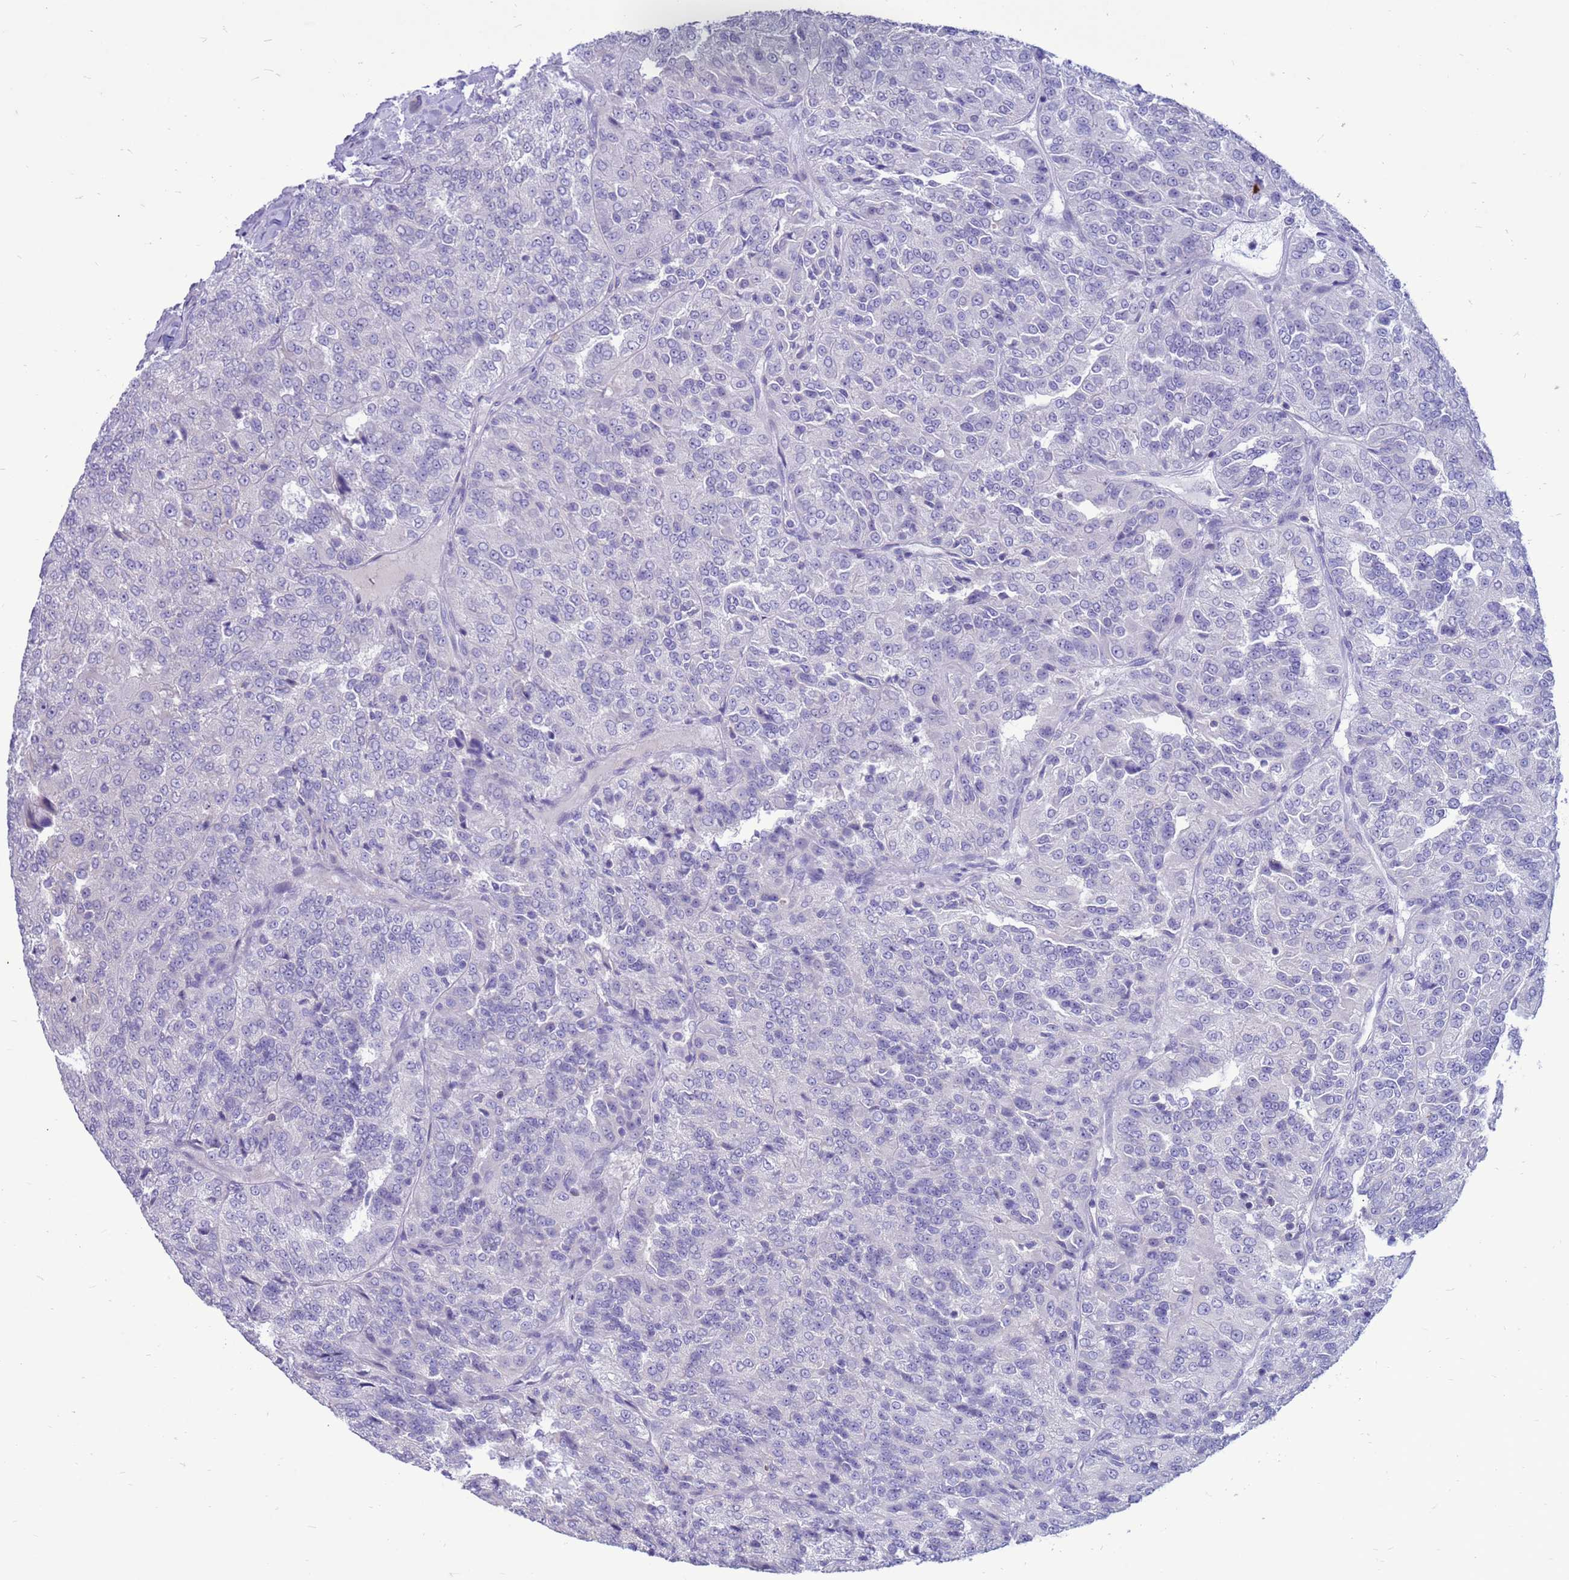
{"staining": {"intensity": "negative", "quantity": "none", "location": "none"}, "tissue": "renal cancer", "cell_type": "Tumor cells", "image_type": "cancer", "snomed": [{"axis": "morphology", "description": "Adenocarcinoma, NOS"}, {"axis": "topography", "description": "Kidney"}], "caption": "High power microscopy histopathology image of an IHC histopathology image of renal adenocarcinoma, revealing no significant positivity in tumor cells. (DAB IHC with hematoxylin counter stain).", "gene": "PDE10A", "patient": {"sex": "female", "age": 63}}